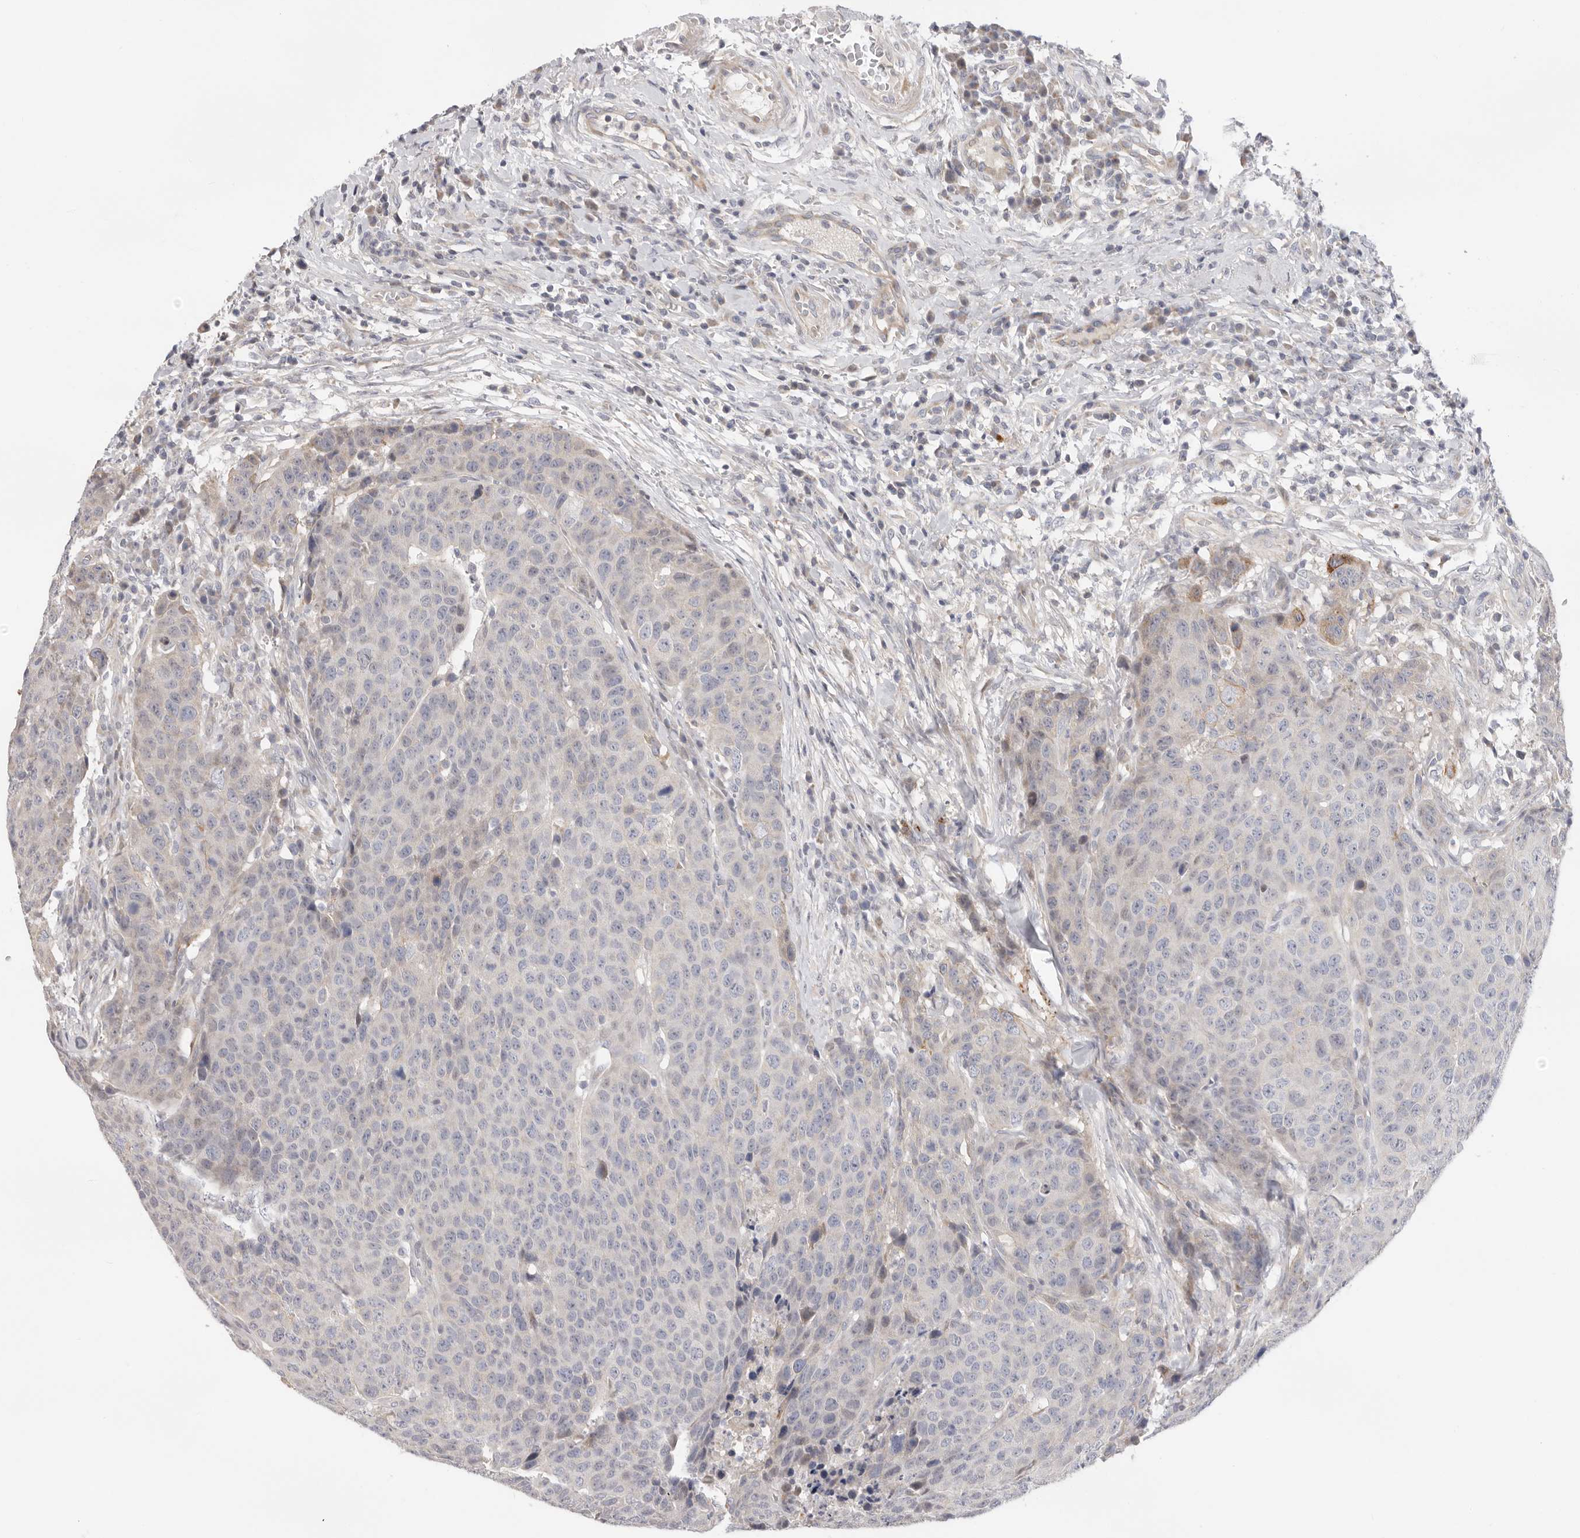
{"staining": {"intensity": "moderate", "quantity": "<25%", "location": "cytoplasmic/membranous"}, "tissue": "head and neck cancer", "cell_type": "Tumor cells", "image_type": "cancer", "snomed": [{"axis": "morphology", "description": "Squamous cell carcinoma, NOS"}, {"axis": "topography", "description": "Head-Neck"}], "caption": "Immunohistochemical staining of human squamous cell carcinoma (head and neck) displays low levels of moderate cytoplasmic/membranous protein staining in about <25% of tumor cells. (DAB (3,3'-diaminobenzidine) IHC, brown staining for protein, blue staining for nuclei).", "gene": "USH1C", "patient": {"sex": "male", "age": 66}}